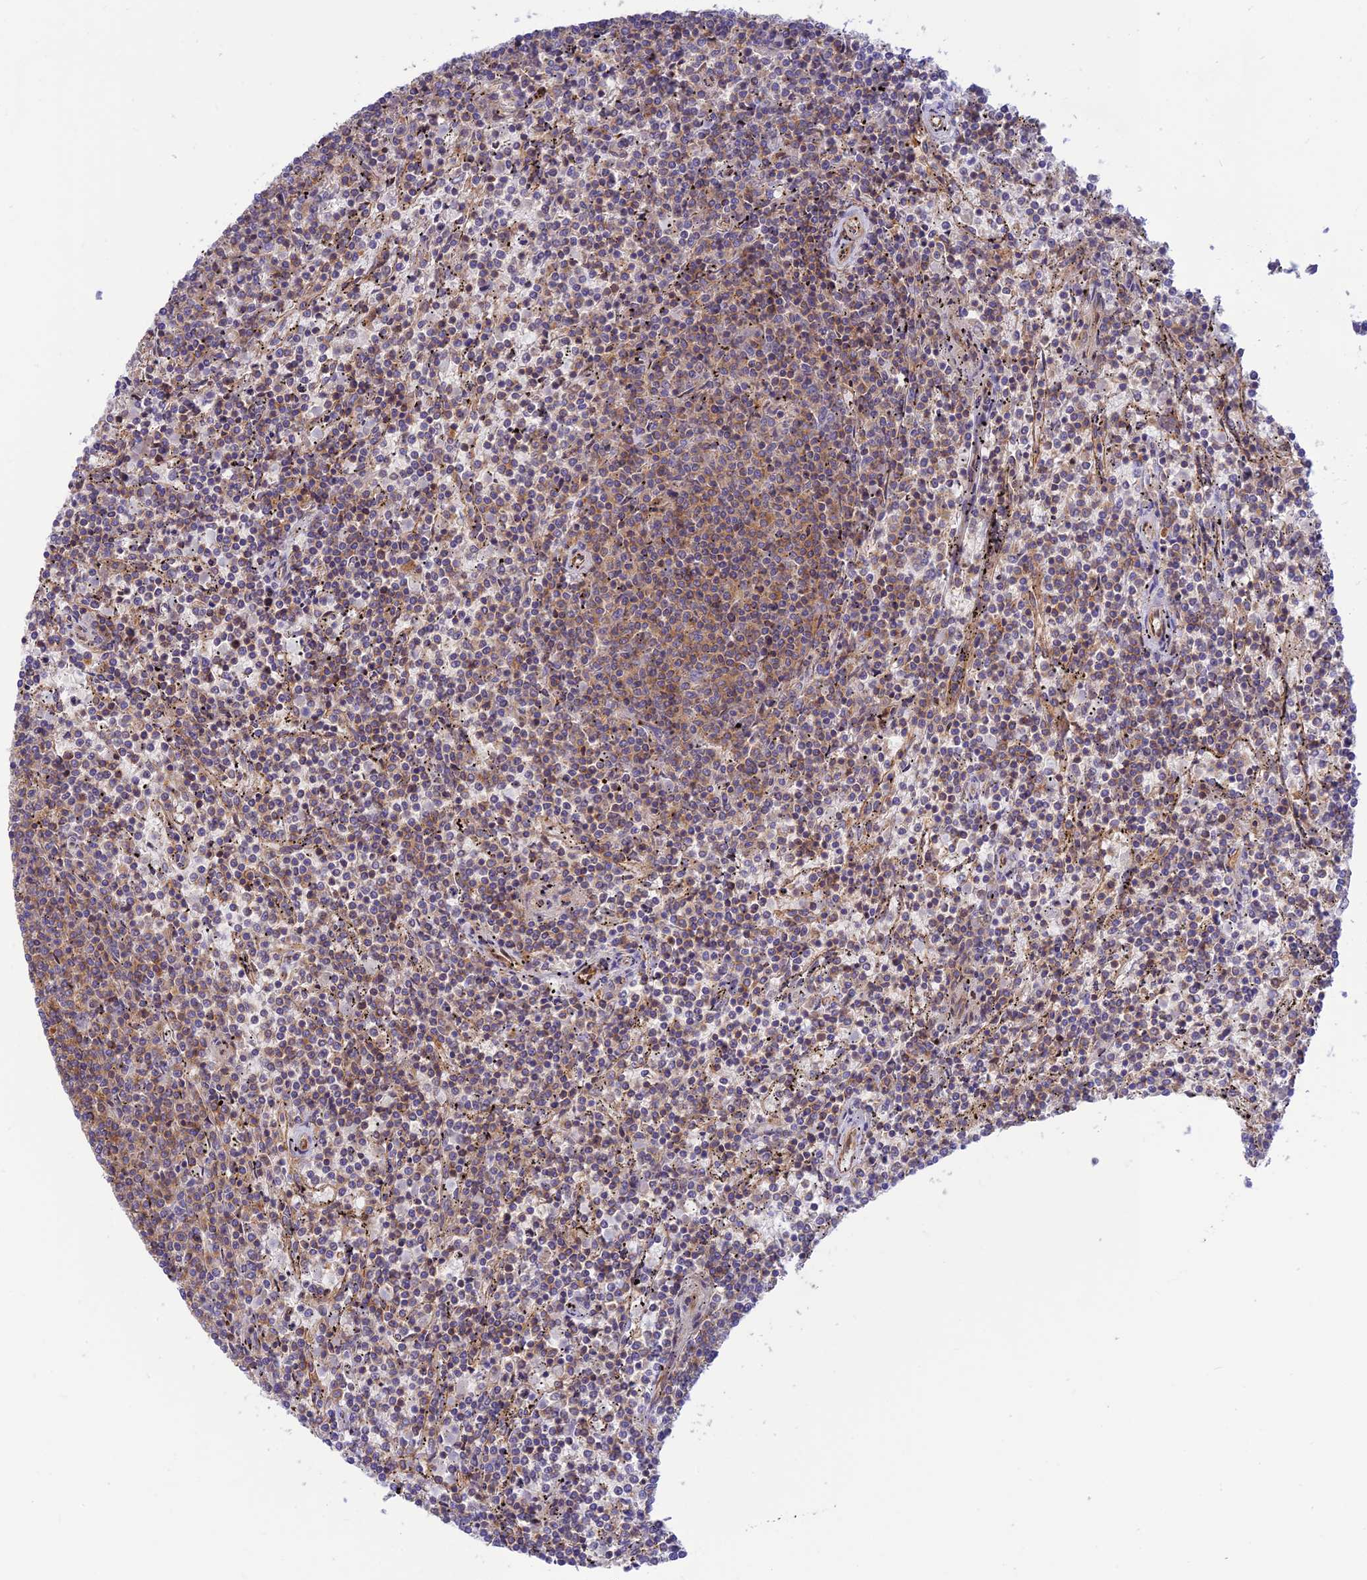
{"staining": {"intensity": "moderate", "quantity": "<25%", "location": "cytoplasmic/membranous"}, "tissue": "lymphoma", "cell_type": "Tumor cells", "image_type": "cancer", "snomed": [{"axis": "morphology", "description": "Malignant lymphoma, non-Hodgkin's type, Low grade"}, {"axis": "topography", "description": "Spleen"}], "caption": "DAB (3,3'-diaminobenzidine) immunohistochemical staining of human low-grade malignant lymphoma, non-Hodgkin's type reveals moderate cytoplasmic/membranous protein staining in about <25% of tumor cells.", "gene": "PPP1R12C", "patient": {"sex": "female", "age": 50}}